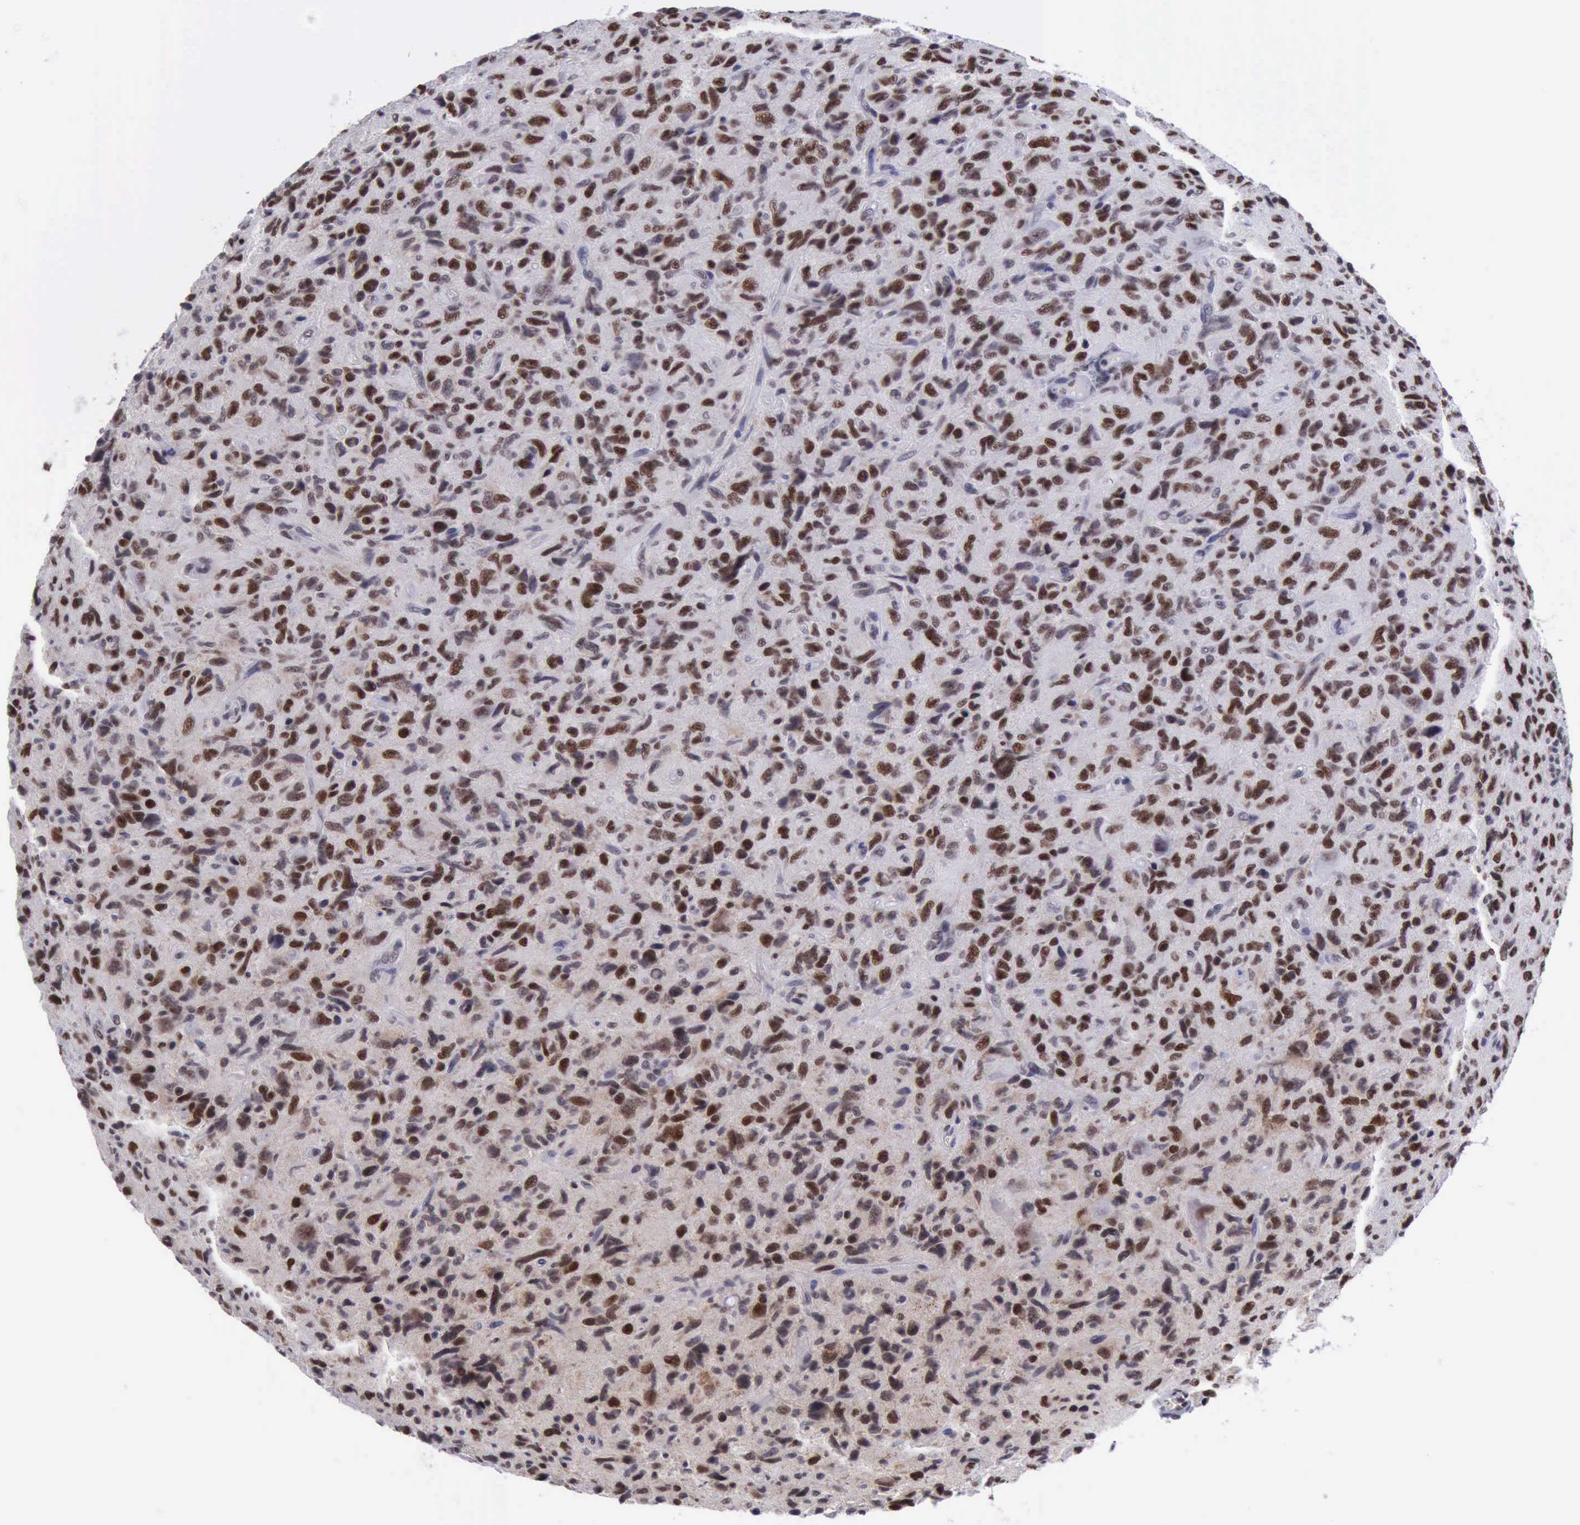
{"staining": {"intensity": "moderate", "quantity": ">75%", "location": "nuclear"}, "tissue": "glioma", "cell_type": "Tumor cells", "image_type": "cancer", "snomed": [{"axis": "morphology", "description": "Glioma, malignant, High grade"}, {"axis": "topography", "description": "Brain"}], "caption": "There is medium levels of moderate nuclear staining in tumor cells of glioma, as demonstrated by immunohistochemical staining (brown color).", "gene": "ERCC4", "patient": {"sex": "female", "age": 60}}